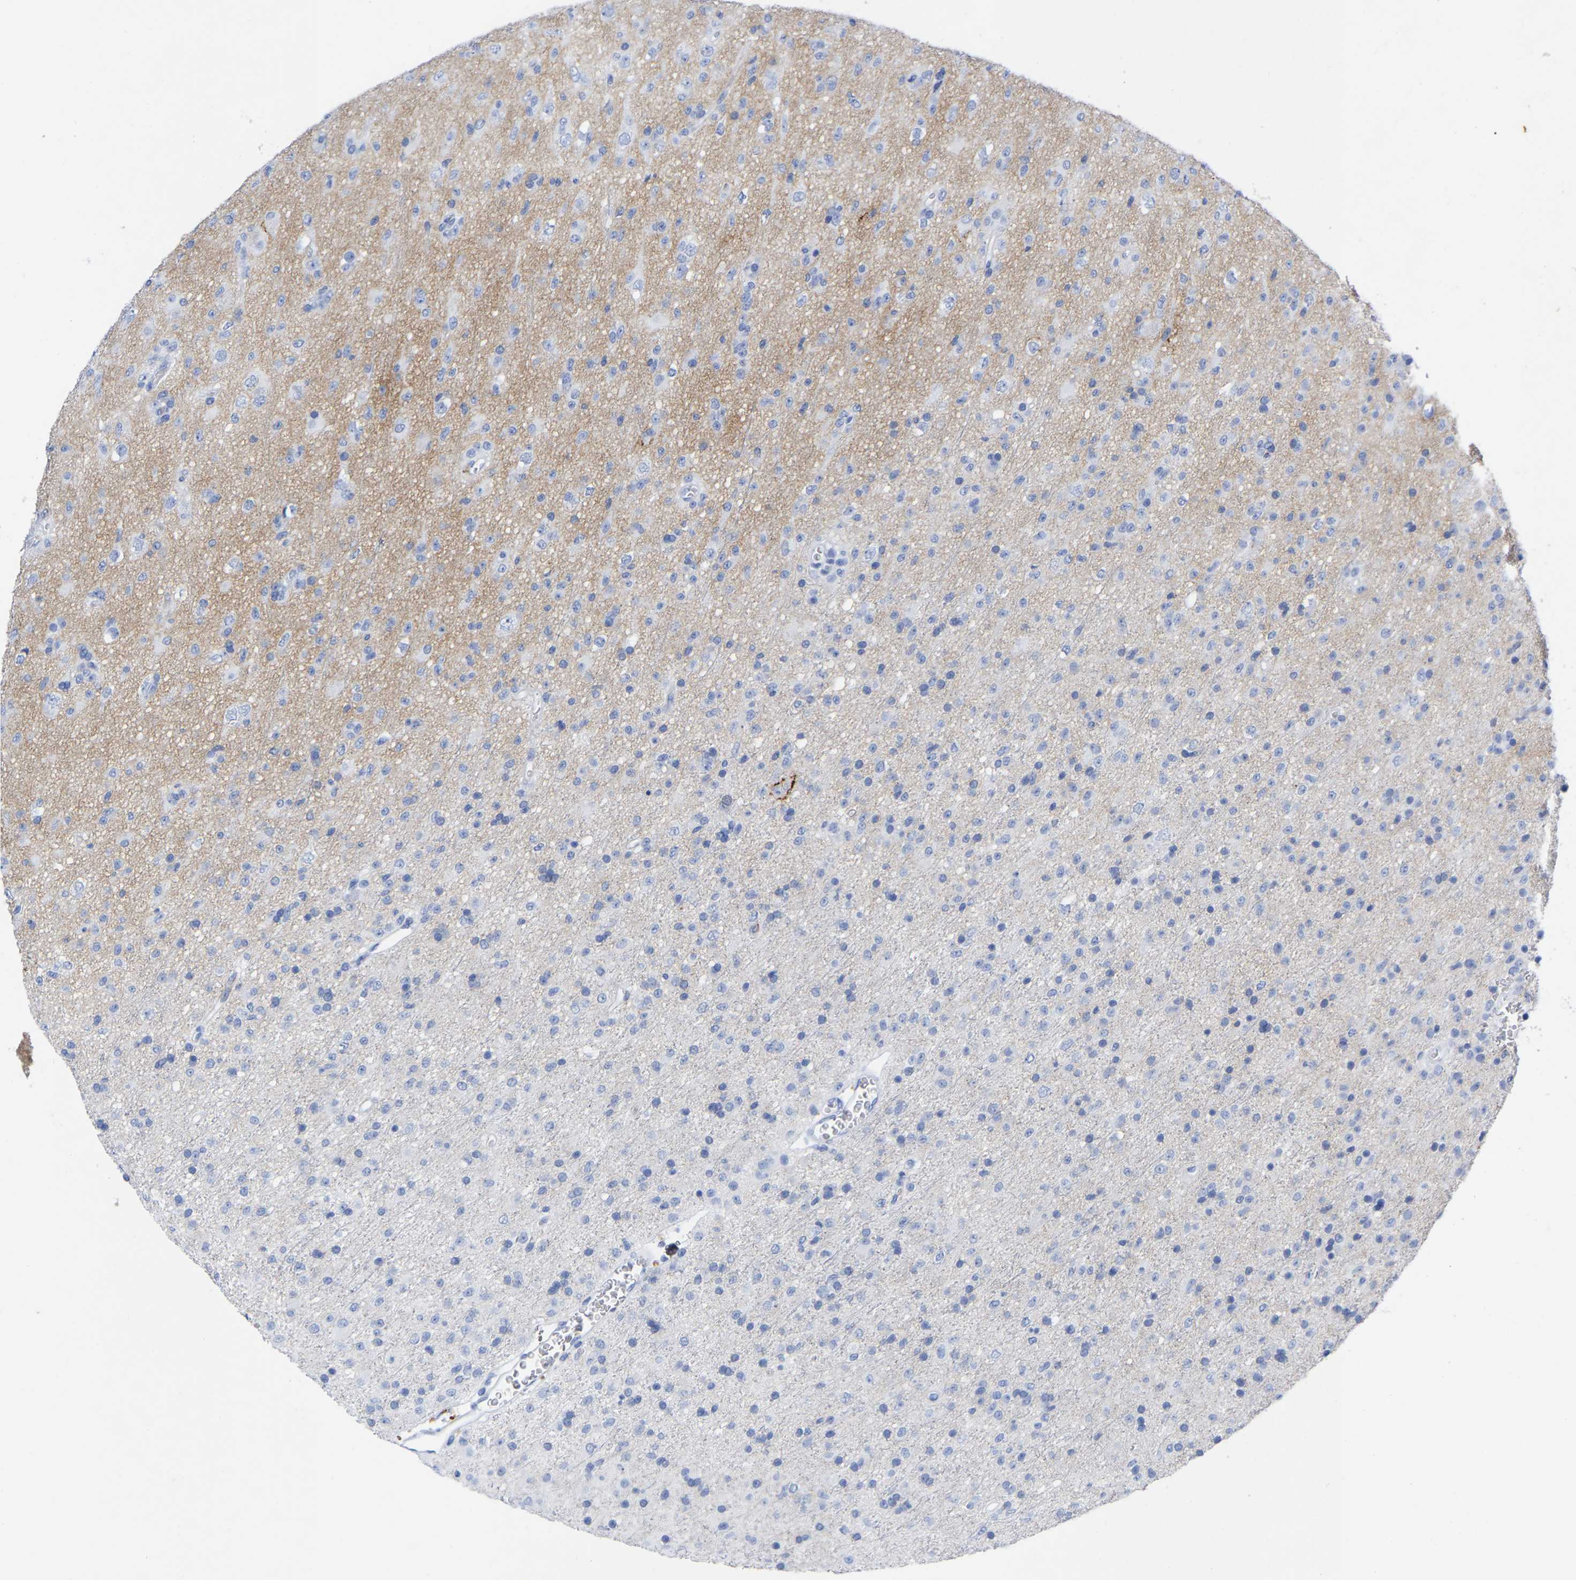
{"staining": {"intensity": "negative", "quantity": "none", "location": "none"}, "tissue": "glioma", "cell_type": "Tumor cells", "image_type": "cancer", "snomed": [{"axis": "morphology", "description": "Glioma, malignant, Low grade"}, {"axis": "topography", "description": "Brain"}], "caption": "Immunohistochemistry photomicrograph of neoplastic tissue: human glioma stained with DAB (3,3'-diaminobenzidine) displays no significant protein positivity in tumor cells.", "gene": "HAPLN1", "patient": {"sex": "male", "age": 65}}